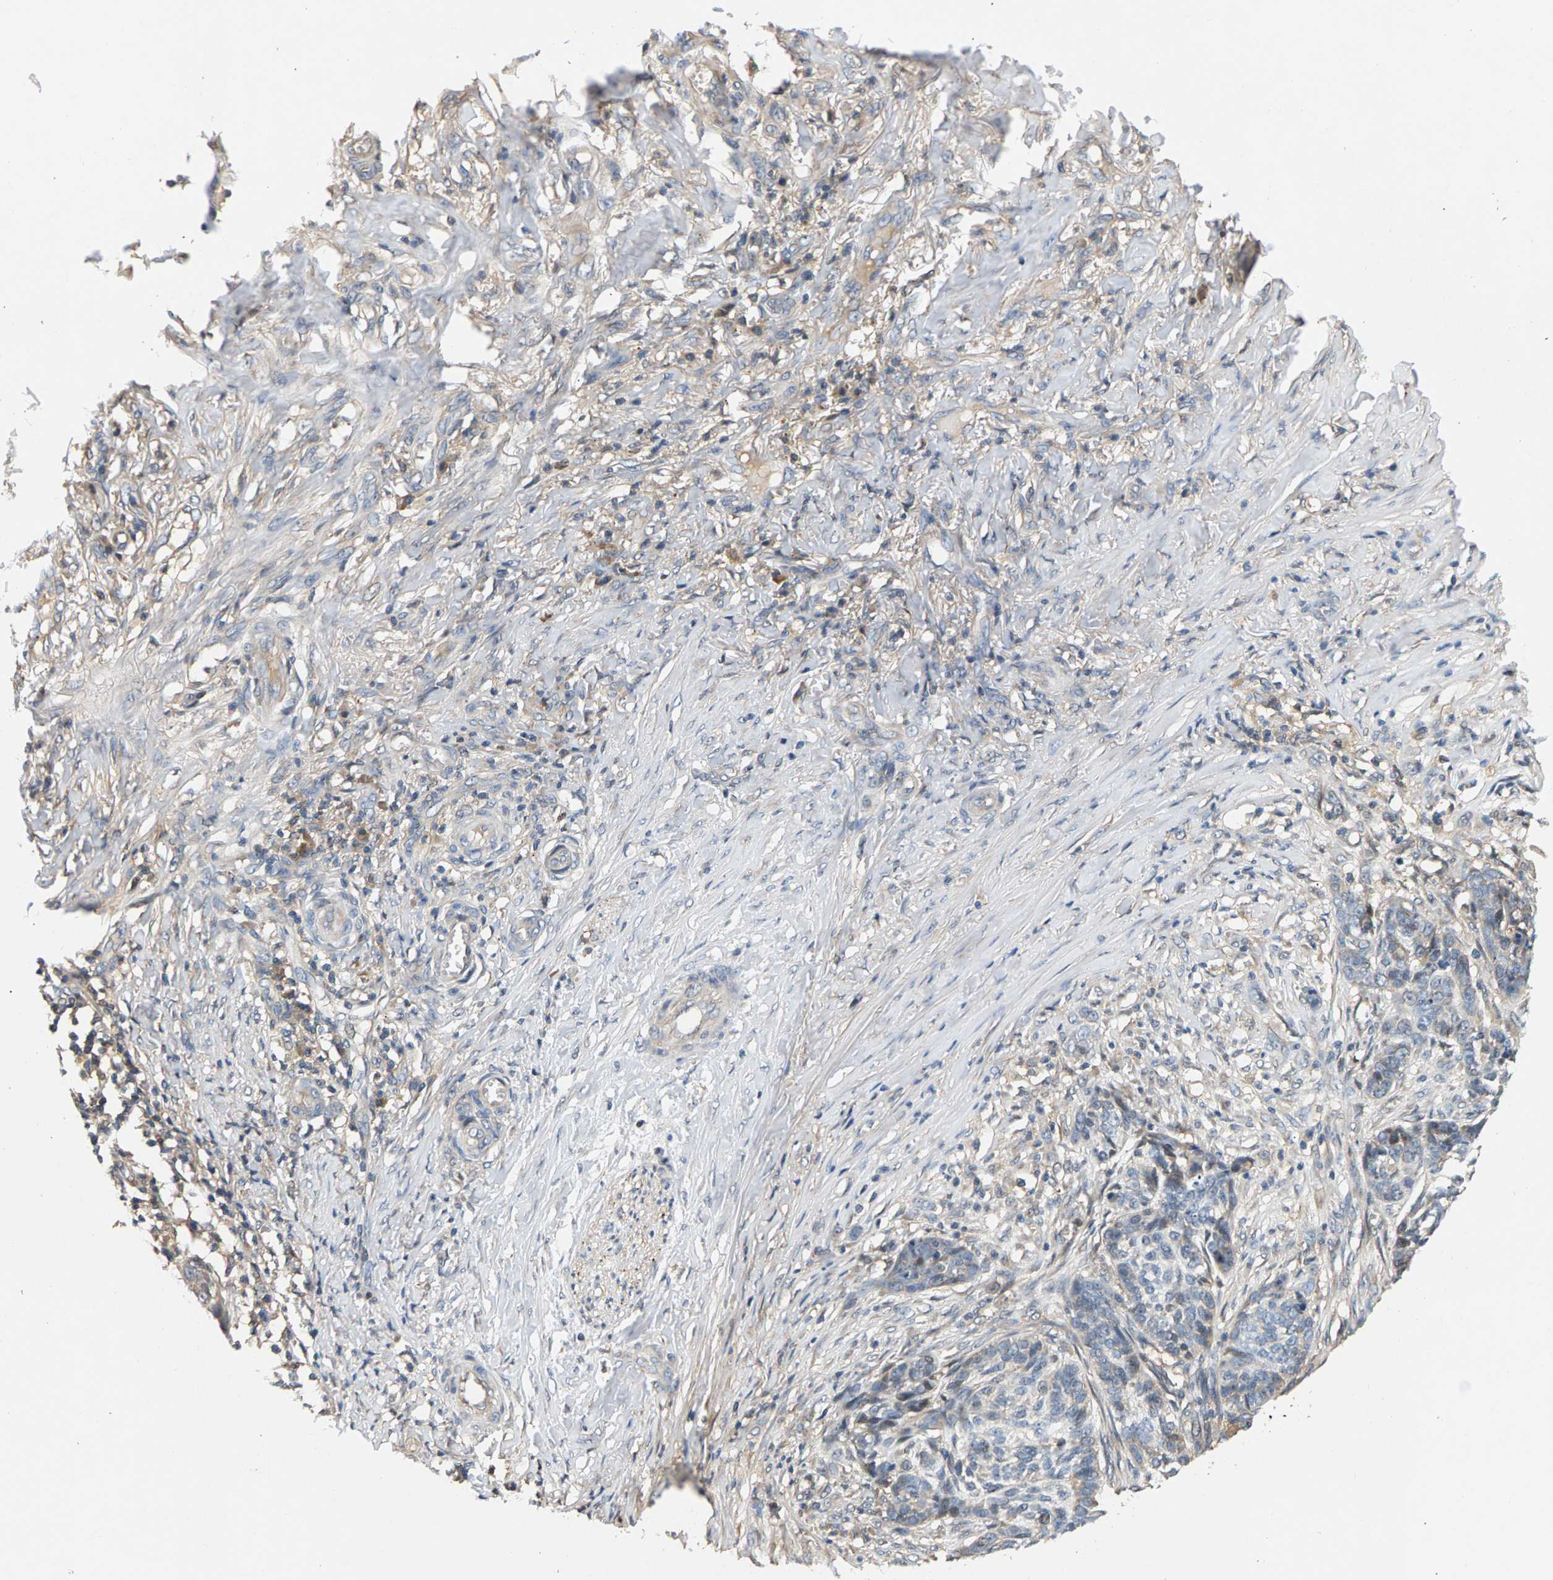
{"staining": {"intensity": "weak", "quantity": "<25%", "location": "cytoplasmic/membranous"}, "tissue": "skin cancer", "cell_type": "Tumor cells", "image_type": "cancer", "snomed": [{"axis": "morphology", "description": "Basal cell carcinoma"}, {"axis": "topography", "description": "Skin"}], "caption": "DAB (3,3'-diaminobenzidine) immunohistochemical staining of skin cancer exhibits no significant expression in tumor cells.", "gene": "FAM78A", "patient": {"sex": "male", "age": 85}}